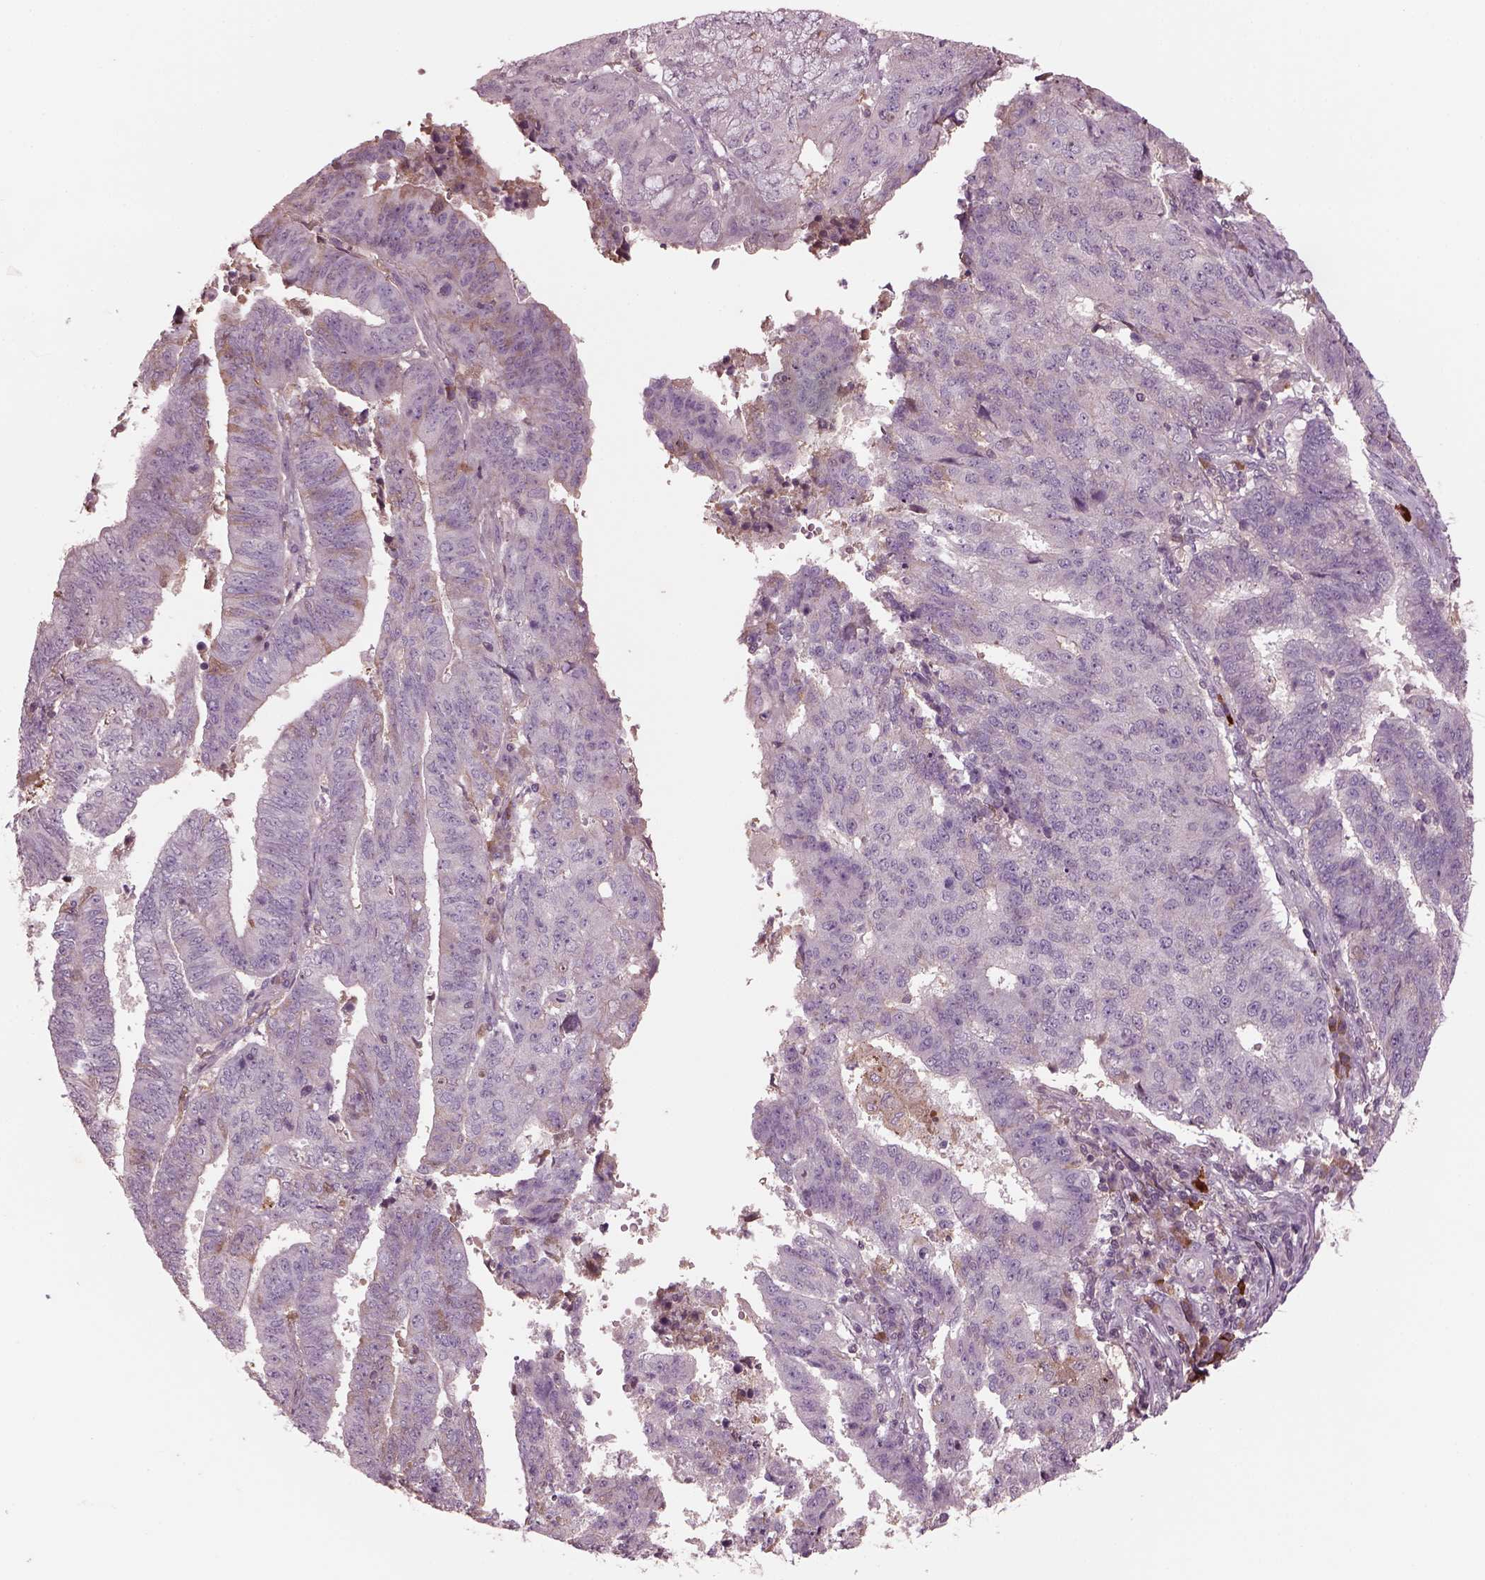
{"staining": {"intensity": "negative", "quantity": "none", "location": "none"}, "tissue": "endometrial cancer", "cell_type": "Tumor cells", "image_type": "cancer", "snomed": [{"axis": "morphology", "description": "Adenocarcinoma, NOS"}, {"axis": "topography", "description": "Endometrium"}], "caption": "Human endometrial cancer (adenocarcinoma) stained for a protein using immunohistochemistry displays no positivity in tumor cells.", "gene": "PTX4", "patient": {"sex": "female", "age": 82}}